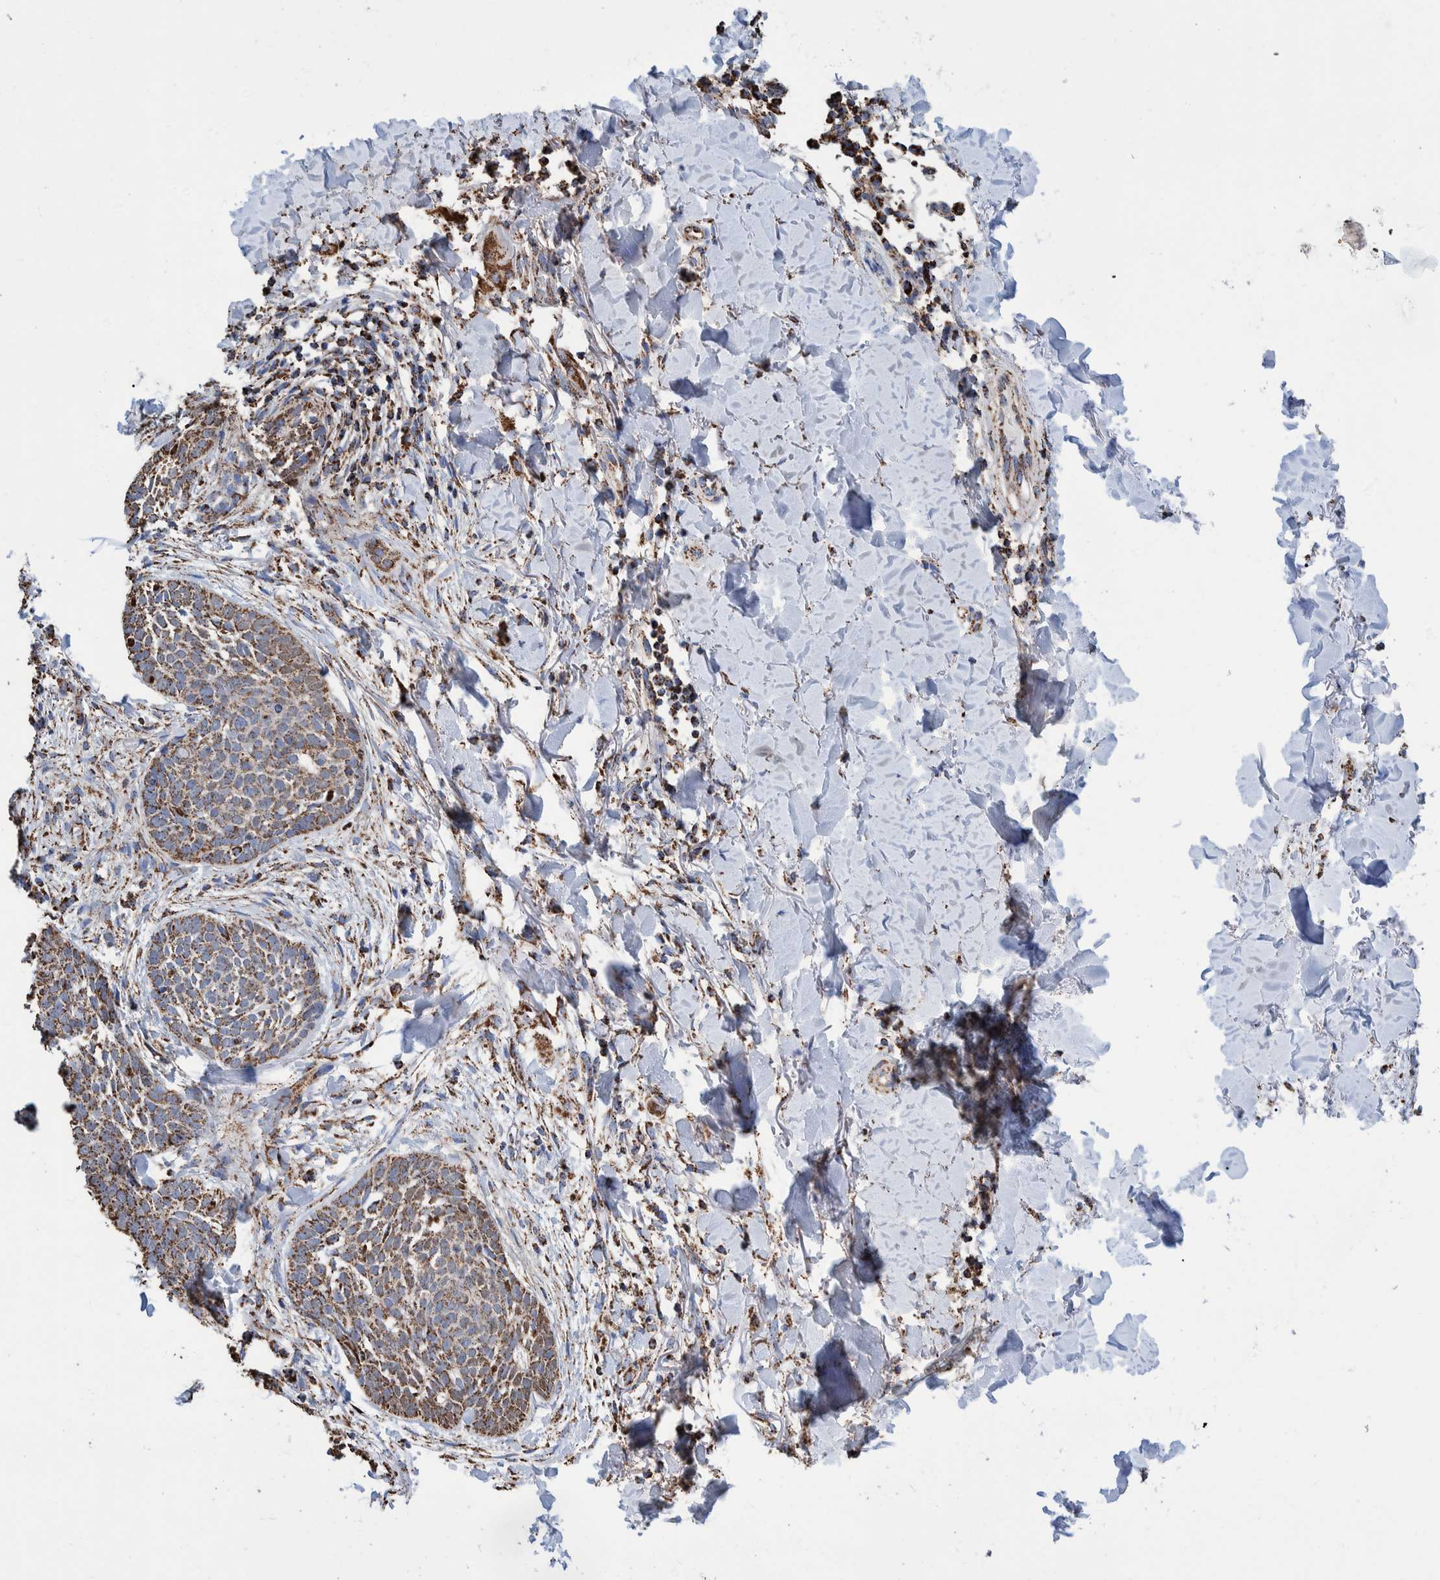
{"staining": {"intensity": "strong", "quantity": ">75%", "location": "cytoplasmic/membranous"}, "tissue": "skin cancer", "cell_type": "Tumor cells", "image_type": "cancer", "snomed": [{"axis": "morphology", "description": "Normal tissue, NOS"}, {"axis": "morphology", "description": "Basal cell carcinoma"}, {"axis": "topography", "description": "Skin"}], "caption": "Strong cytoplasmic/membranous positivity is identified in approximately >75% of tumor cells in basal cell carcinoma (skin). The staining was performed using DAB to visualize the protein expression in brown, while the nuclei were stained in blue with hematoxylin (Magnification: 20x).", "gene": "VPS26C", "patient": {"sex": "male", "age": 67}}